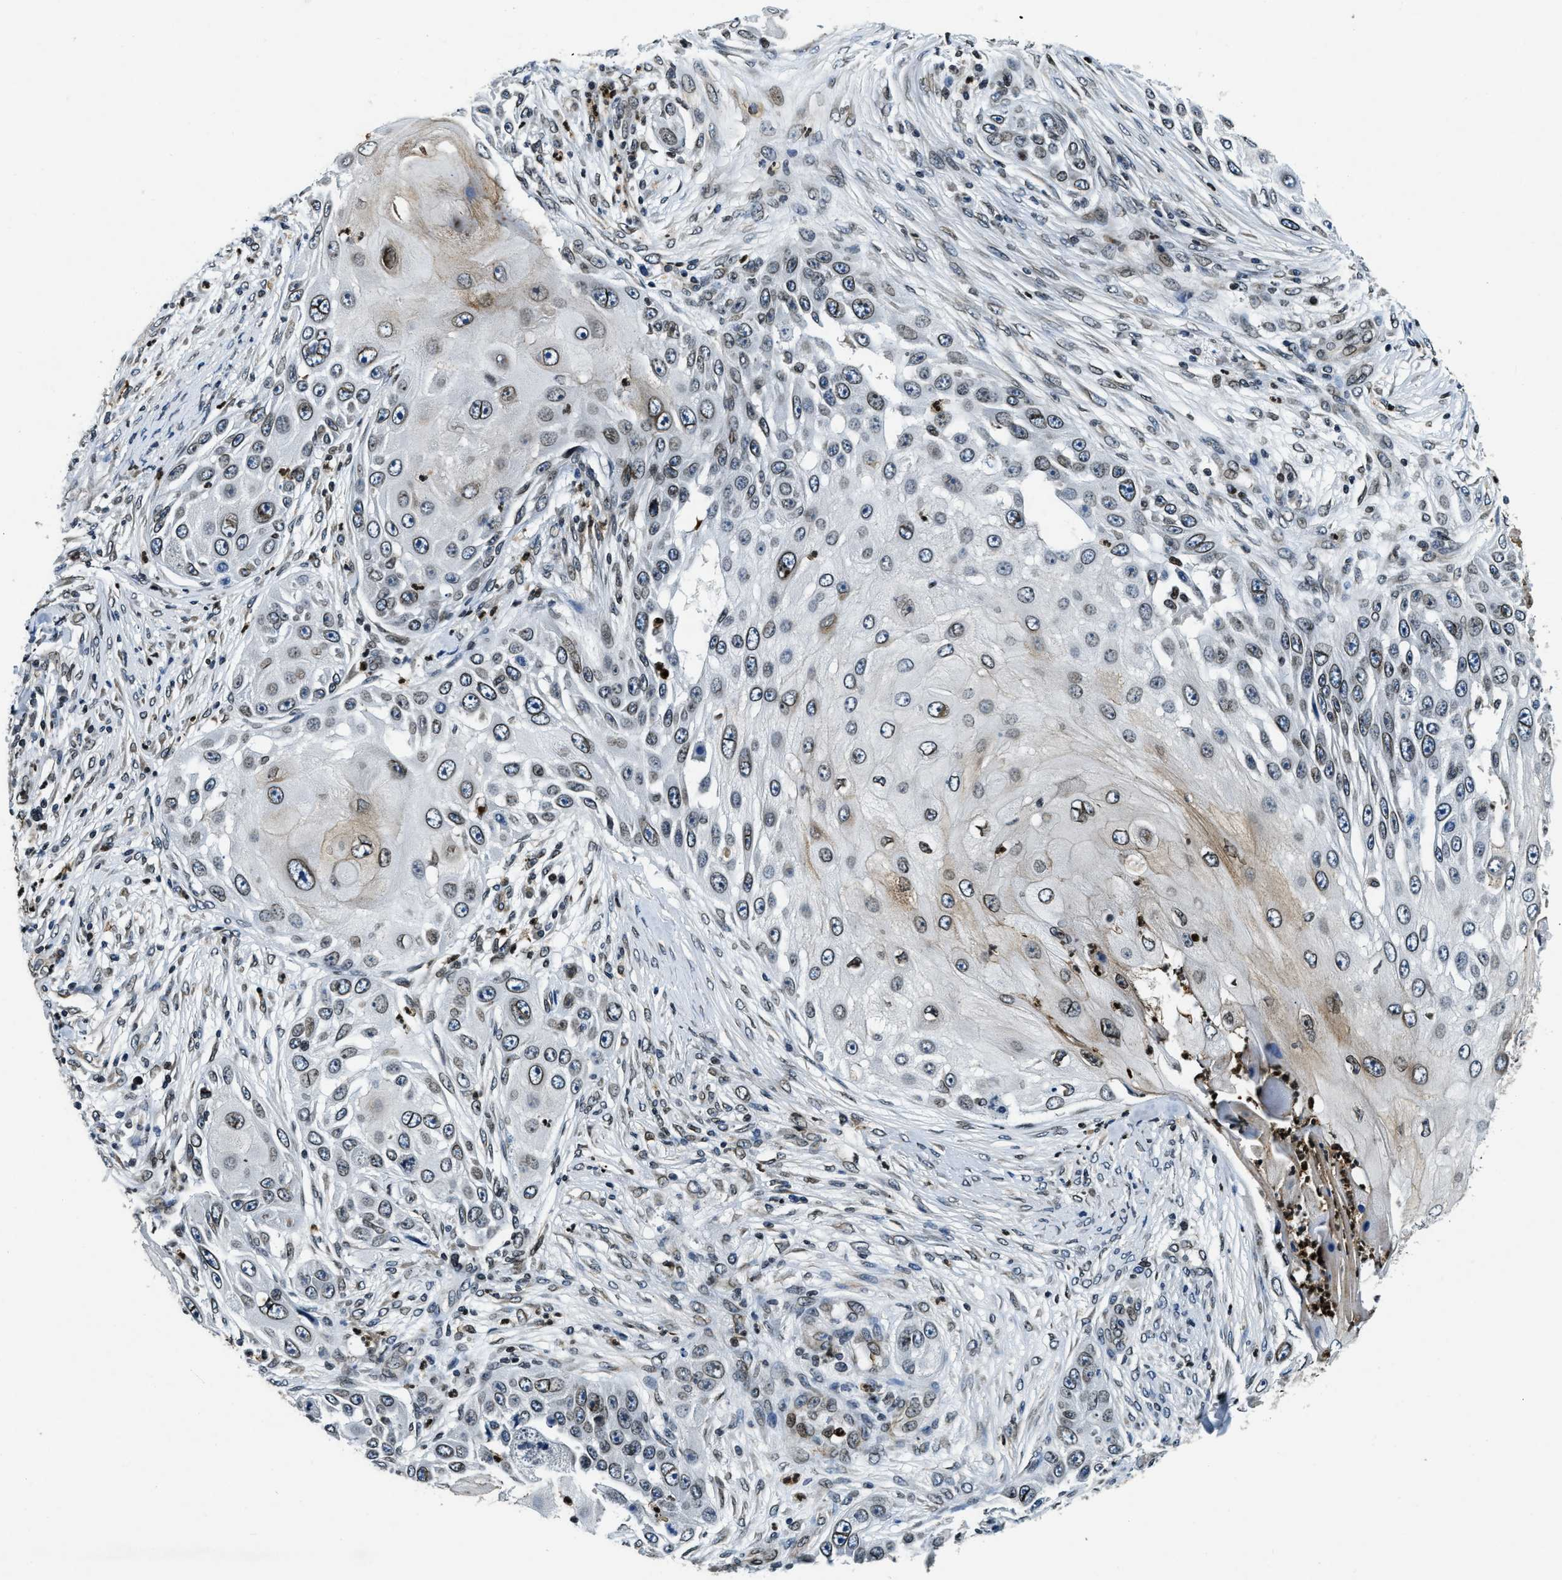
{"staining": {"intensity": "weak", "quantity": "25%-75%", "location": "cytoplasmic/membranous,nuclear"}, "tissue": "skin cancer", "cell_type": "Tumor cells", "image_type": "cancer", "snomed": [{"axis": "morphology", "description": "Squamous cell carcinoma, NOS"}, {"axis": "topography", "description": "Skin"}], "caption": "An immunohistochemistry (IHC) micrograph of neoplastic tissue is shown. Protein staining in brown highlights weak cytoplasmic/membranous and nuclear positivity in squamous cell carcinoma (skin) within tumor cells. The protein is shown in brown color, while the nuclei are stained blue.", "gene": "ZC3HC1", "patient": {"sex": "female", "age": 44}}